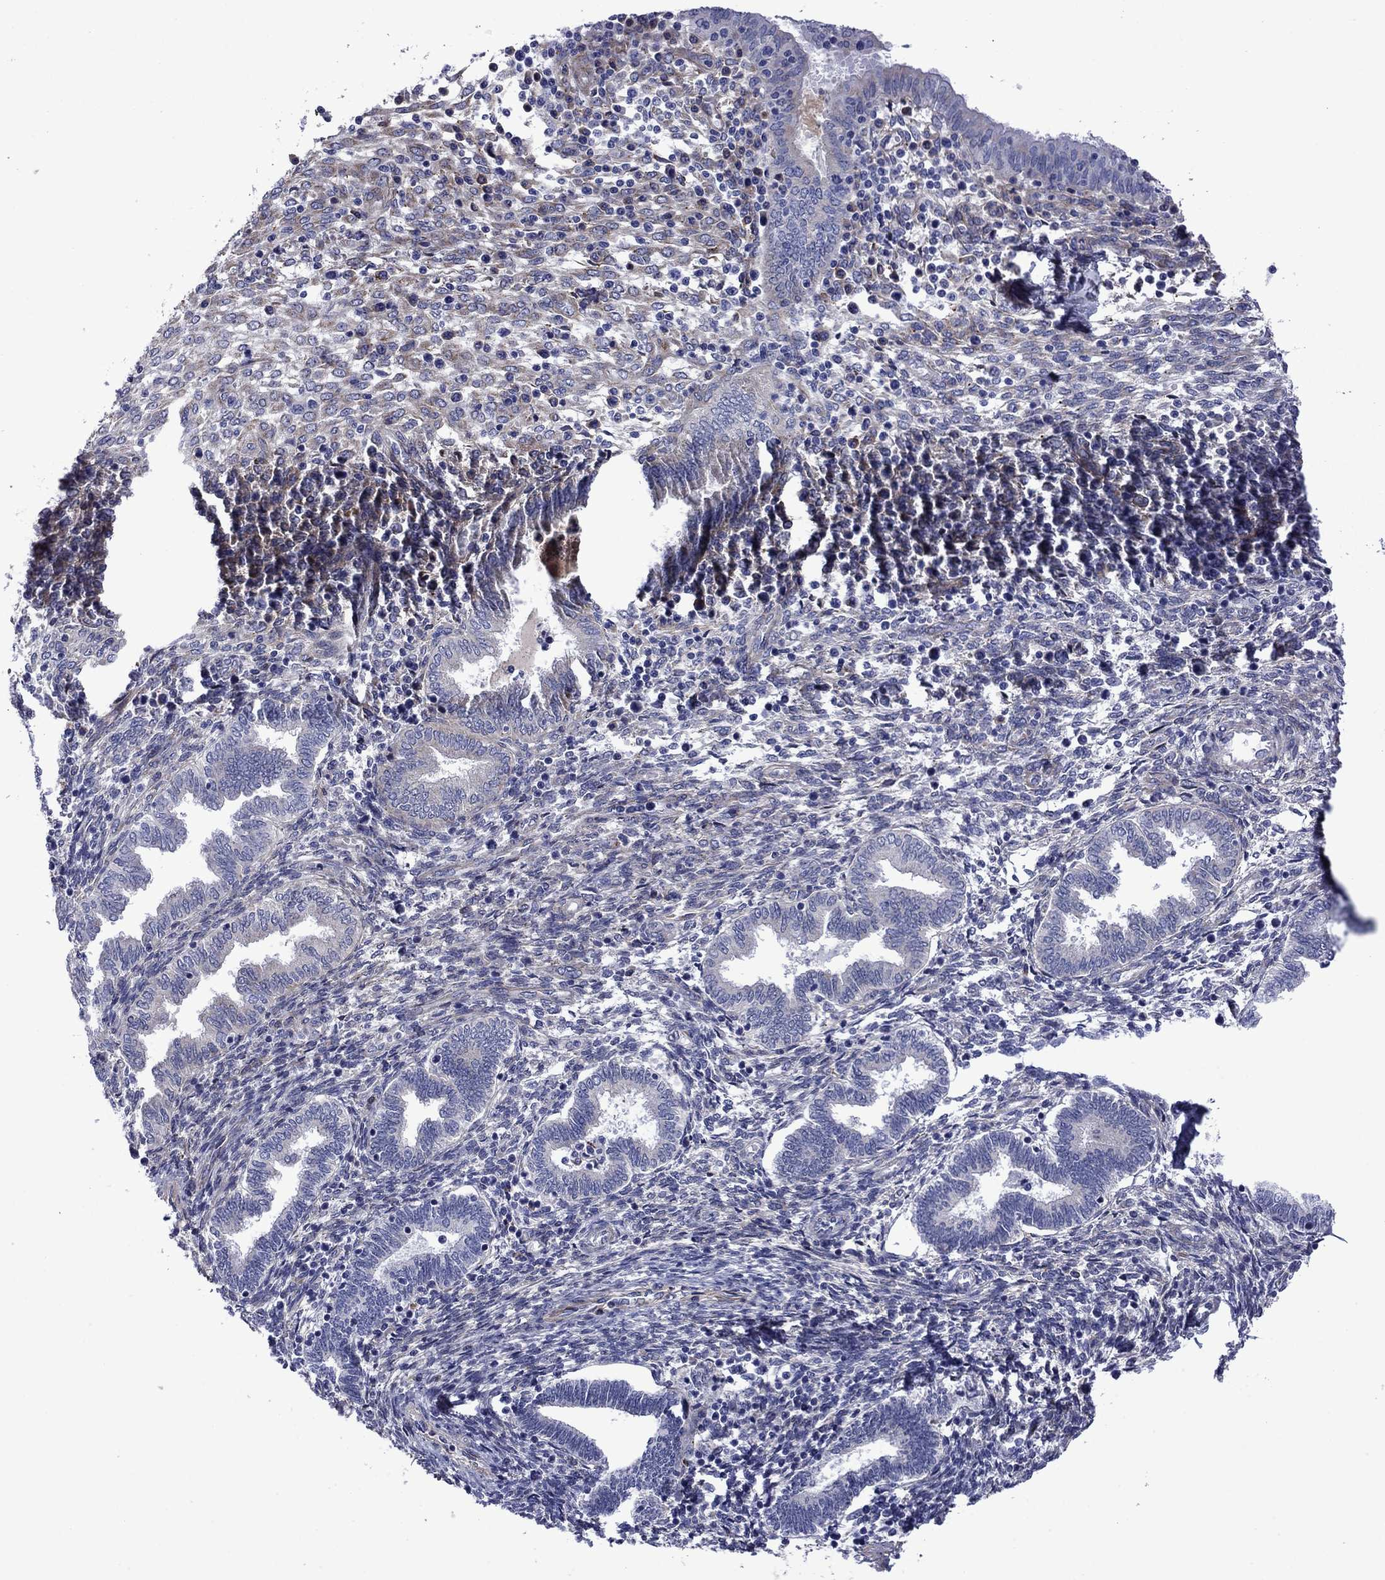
{"staining": {"intensity": "negative", "quantity": "none", "location": "none"}, "tissue": "endometrium", "cell_type": "Cells in endometrial stroma", "image_type": "normal", "snomed": [{"axis": "morphology", "description": "Normal tissue, NOS"}, {"axis": "topography", "description": "Endometrium"}], "caption": "IHC micrograph of normal endometrium: endometrium stained with DAB (3,3'-diaminobenzidine) exhibits no significant protein positivity in cells in endometrial stroma. (IHC, brightfield microscopy, high magnification).", "gene": "HSPG2", "patient": {"sex": "female", "age": 42}}